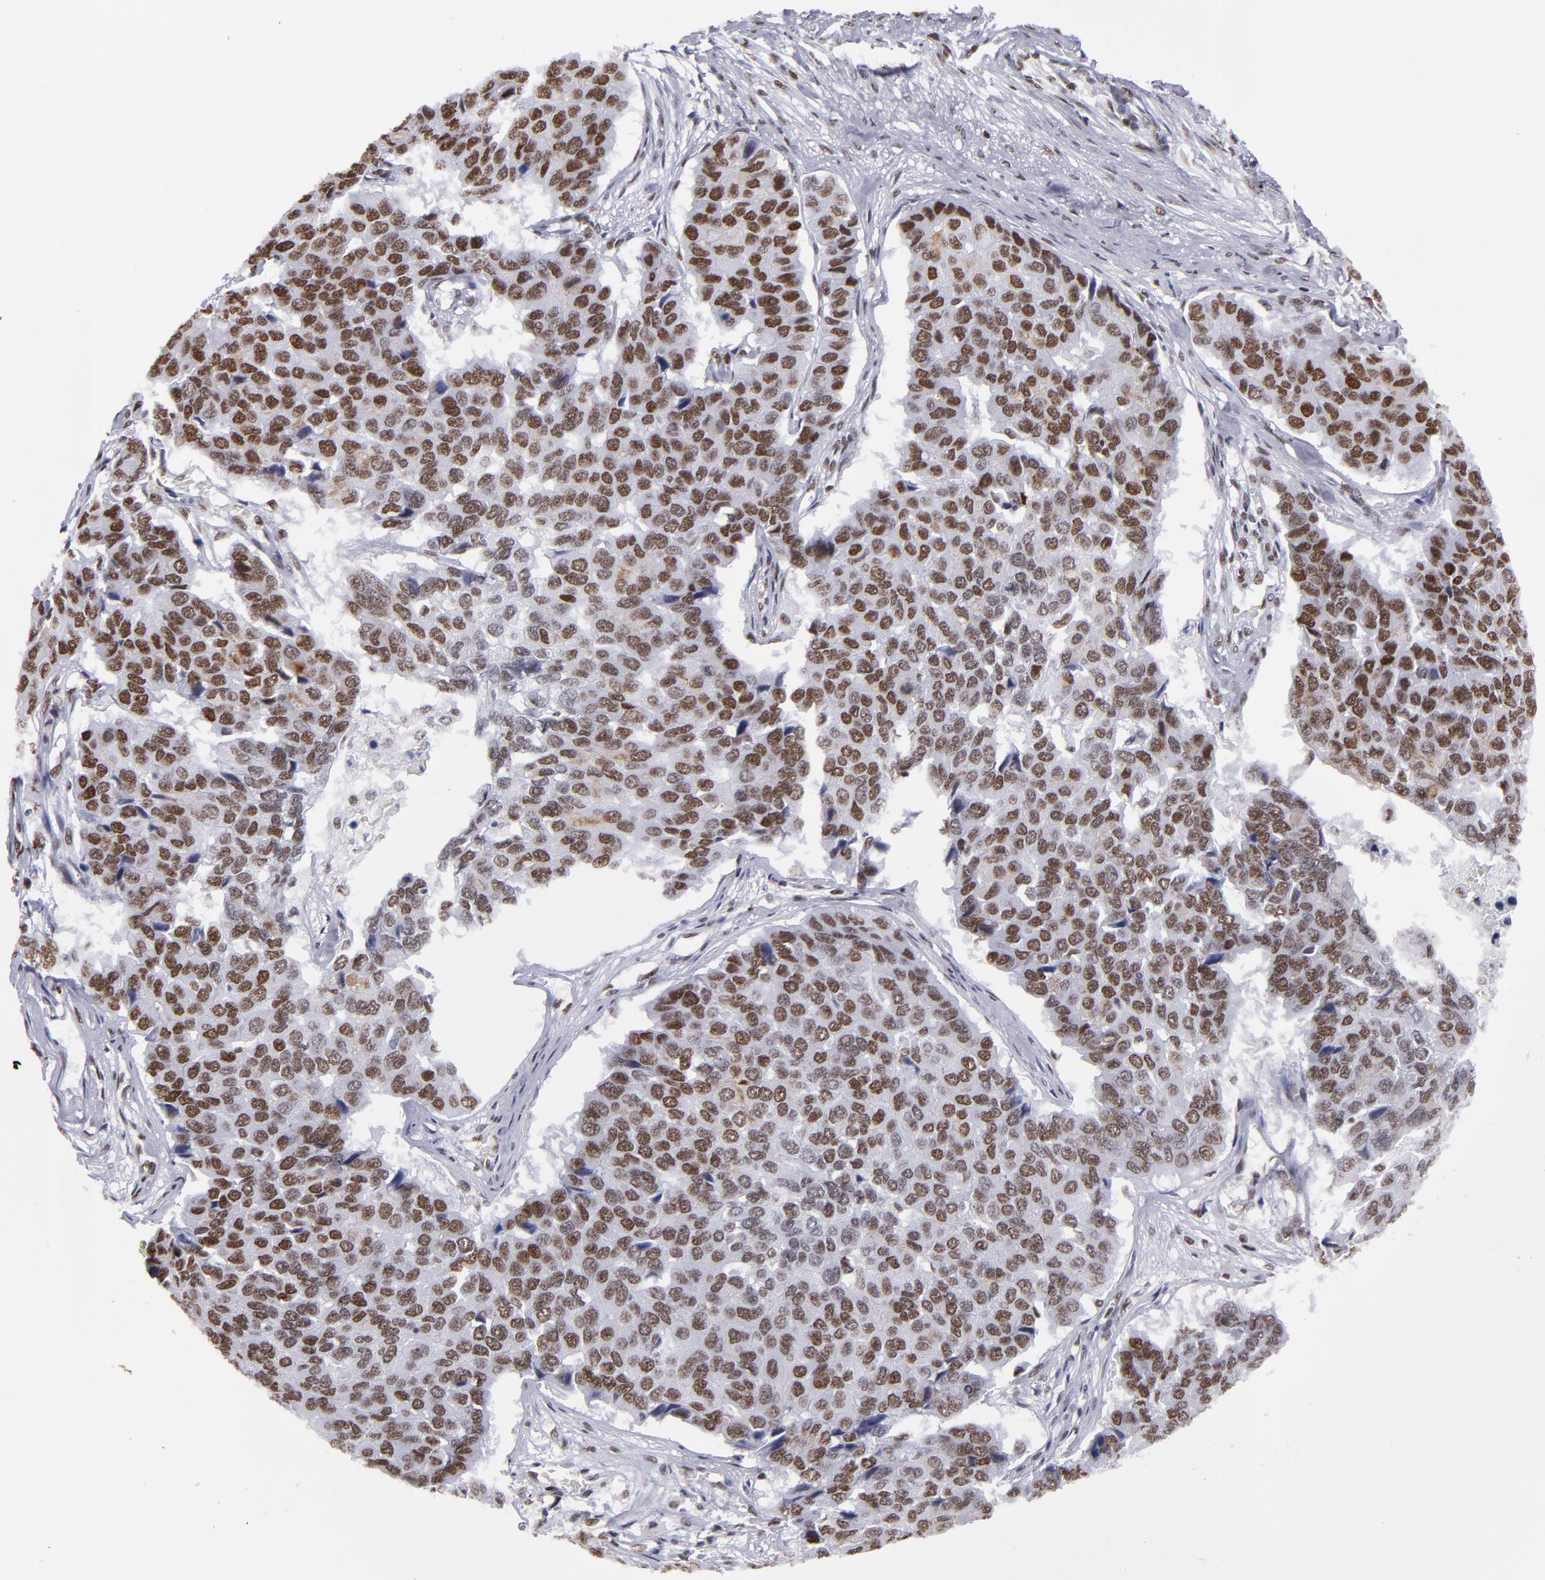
{"staining": {"intensity": "strong", "quantity": ">75%", "location": "nuclear"}, "tissue": "pancreatic cancer", "cell_type": "Tumor cells", "image_type": "cancer", "snomed": [{"axis": "morphology", "description": "Adenocarcinoma, NOS"}, {"axis": "topography", "description": "Pancreas"}], "caption": "This micrograph displays immunohistochemistry (IHC) staining of pancreatic cancer (adenocarcinoma), with high strong nuclear expression in about >75% of tumor cells.", "gene": "TERF2", "patient": {"sex": "male", "age": 50}}